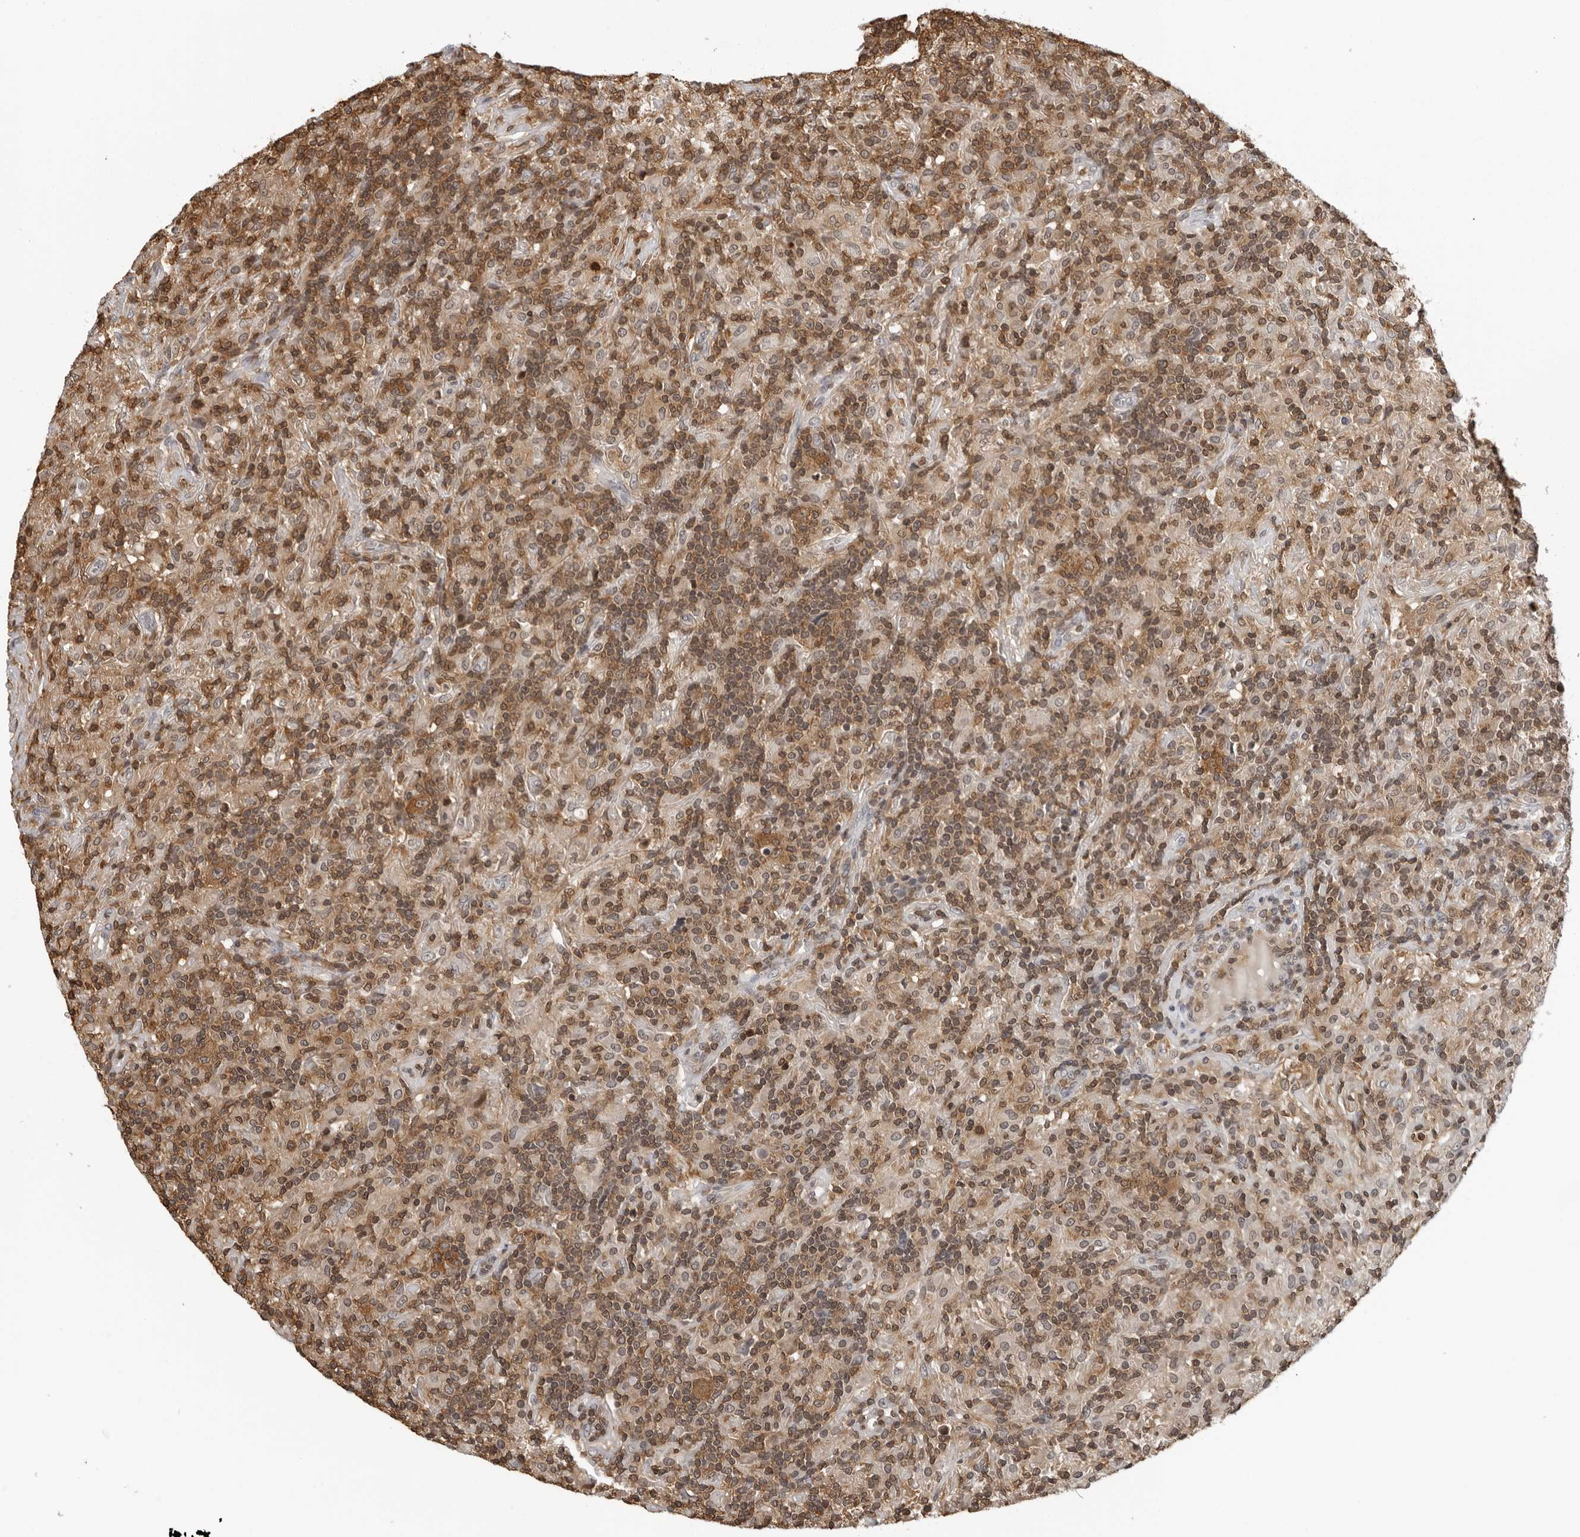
{"staining": {"intensity": "moderate", "quantity": ">75%", "location": "cytoplasmic/membranous"}, "tissue": "lymphoma", "cell_type": "Tumor cells", "image_type": "cancer", "snomed": [{"axis": "morphology", "description": "Hodgkin's disease, NOS"}, {"axis": "topography", "description": "Lymph node"}], "caption": "DAB immunohistochemical staining of human lymphoma displays moderate cytoplasmic/membranous protein staining in approximately >75% of tumor cells. (brown staining indicates protein expression, while blue staining denotes nuclei).", "gene": "HSPH1", "patient": {"sex": "male", "age": 70}}